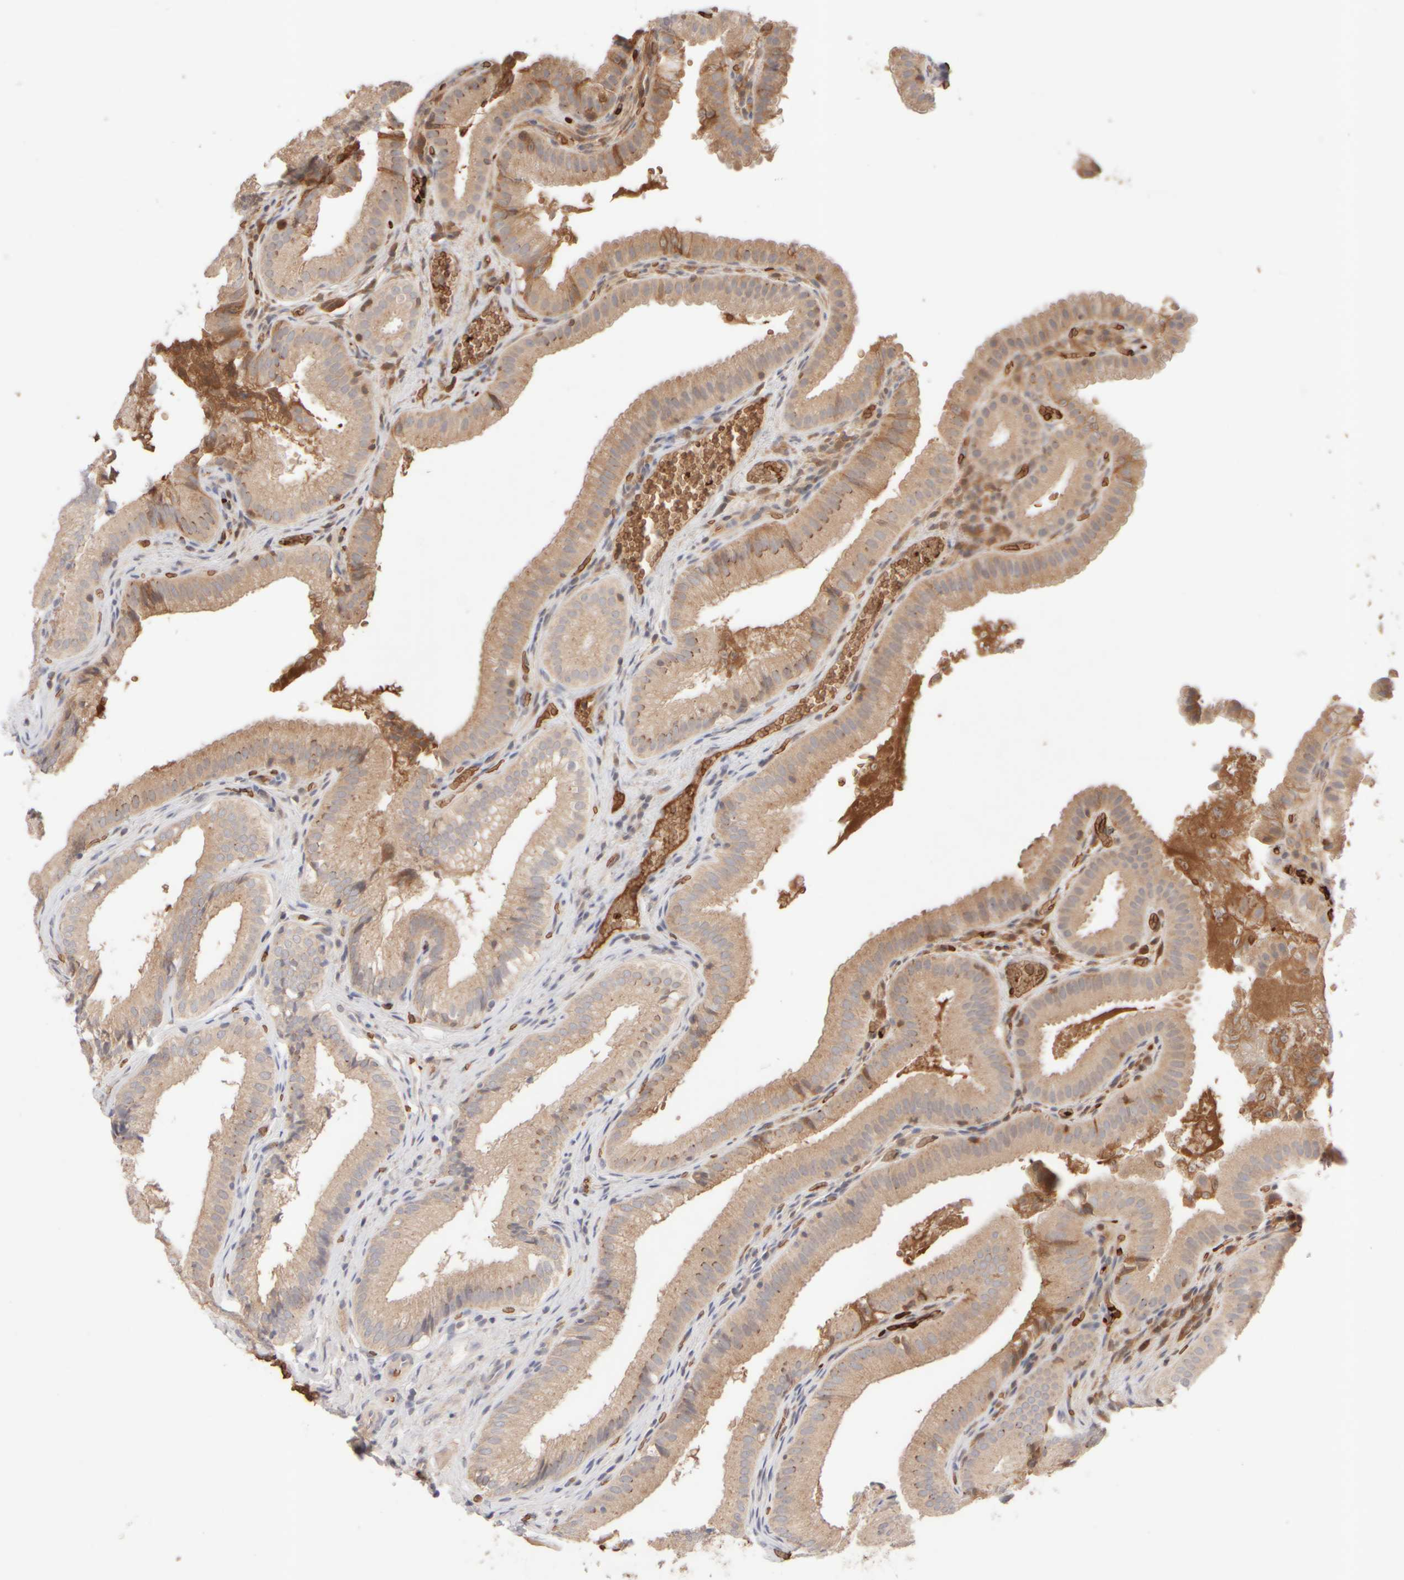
{"staining": {"intensity": "strong", "quantity": "25%-75%", "location": "cytoplasmic/membranous"}, "tissue": "gallbladder", "cell_type": "Glandular cells", "image_type": "normal", "snomed": [{"axis": "morphology", "description": "Normal tissue, NOS"}, {"axis": "topography", "description": "Gallbladder"}], "caption": "Human gallbladder stained with a brown dye displays strong cytoplasmic/membranous positive expression in about 25%-75% of glandular cells.", "gene": "MST1", "patient": {"sex": "female", "age": 30}}